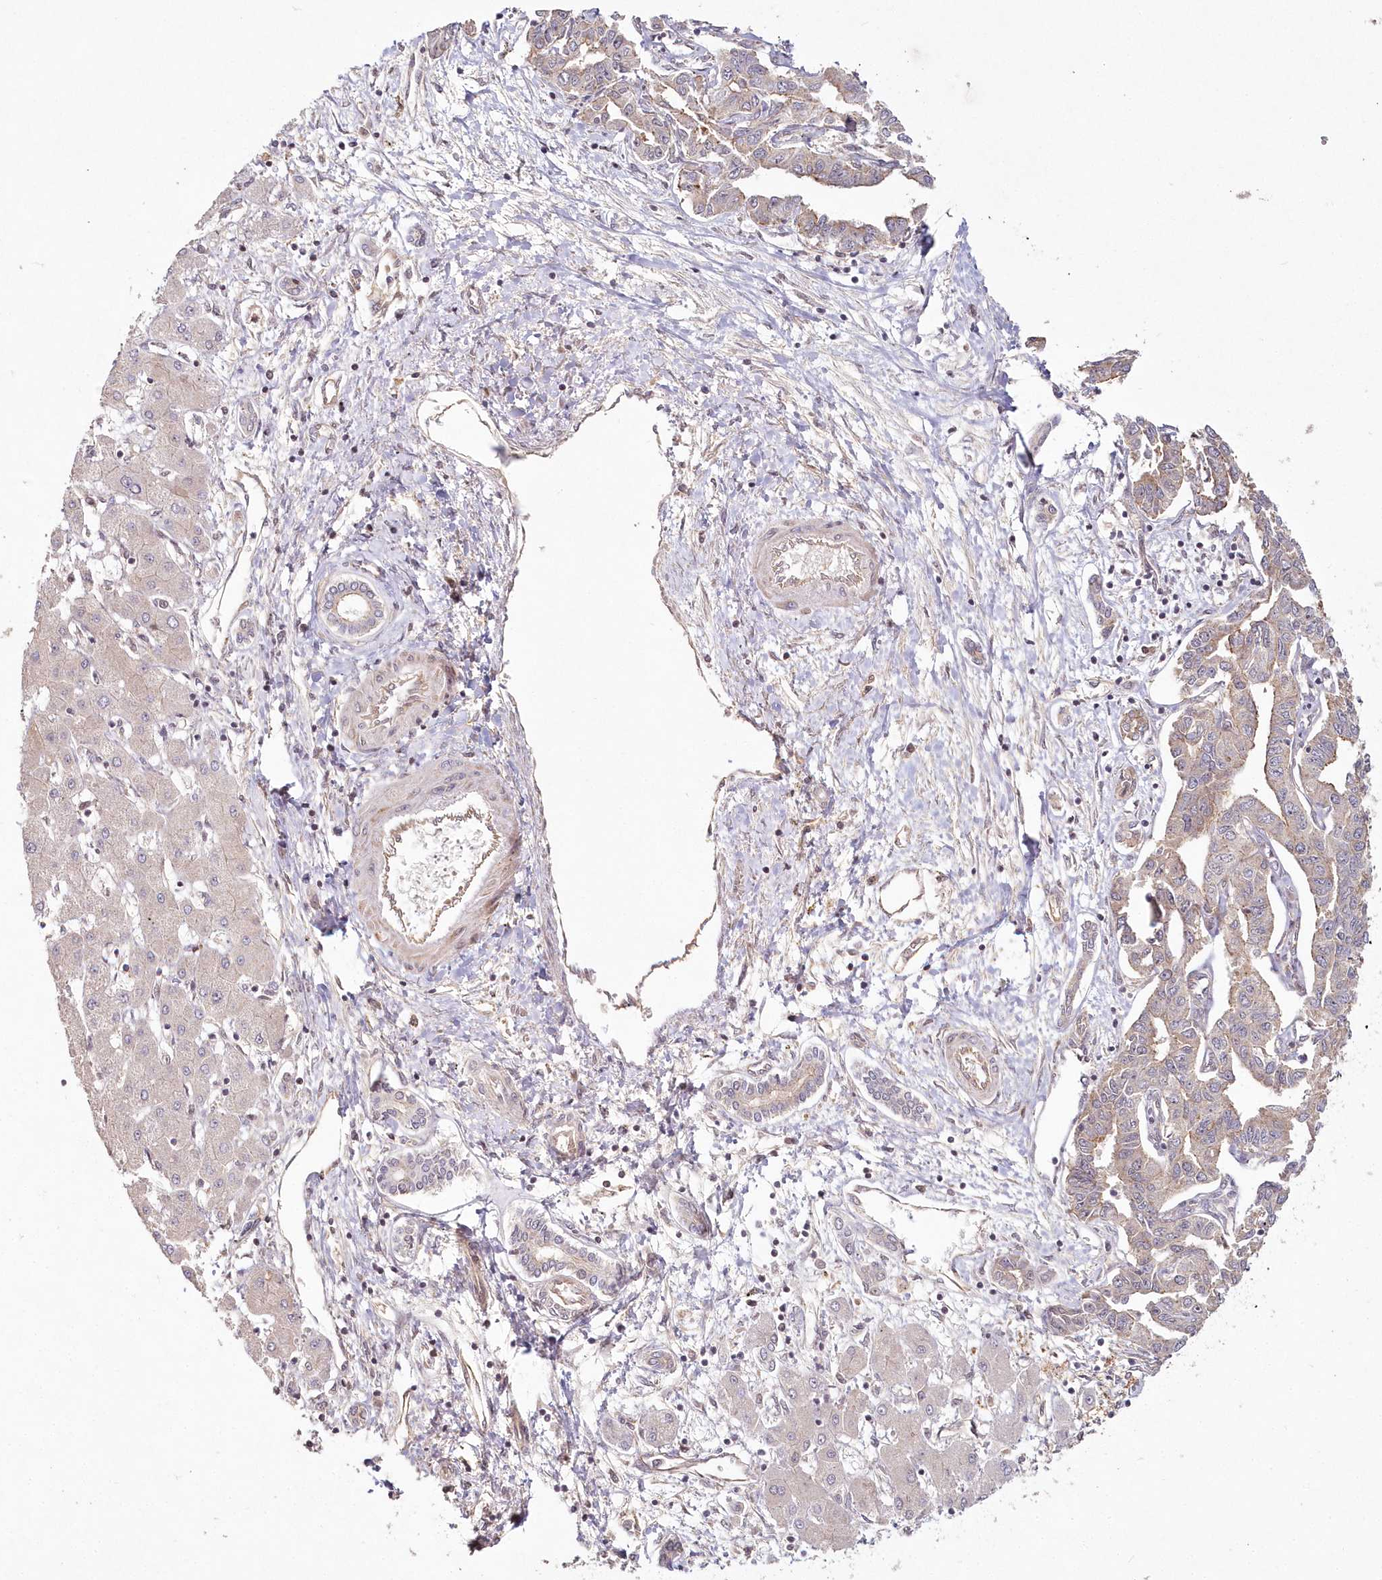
{"staining": {"intensity": "weak", "quantity": "25%-75%", "location": "cytoplasmic/membranous"}, "tissue": "liver cancer", "cell_type": "Tumor cells", "image_type": "cancer", "snomed": [{"axis": "morphology", "description": "Cholangiocarcinoma"}, {"axis": "topography", "description": "Liver"}], "caption": "High-magnification brightfield microscopy of liver cancer stained with DAB (3,3'-diaminobenzidine) (brown) and counterstained with hematoxylin (blue). tumor cells exhibit weak cytoplasmic/membranous expression is appreciated in about25%-75% of cells. (IHC, brightfield microscopy, high magnification).", "gene": "HYCC2", "patient": {"sex": "male", "age": 59}}